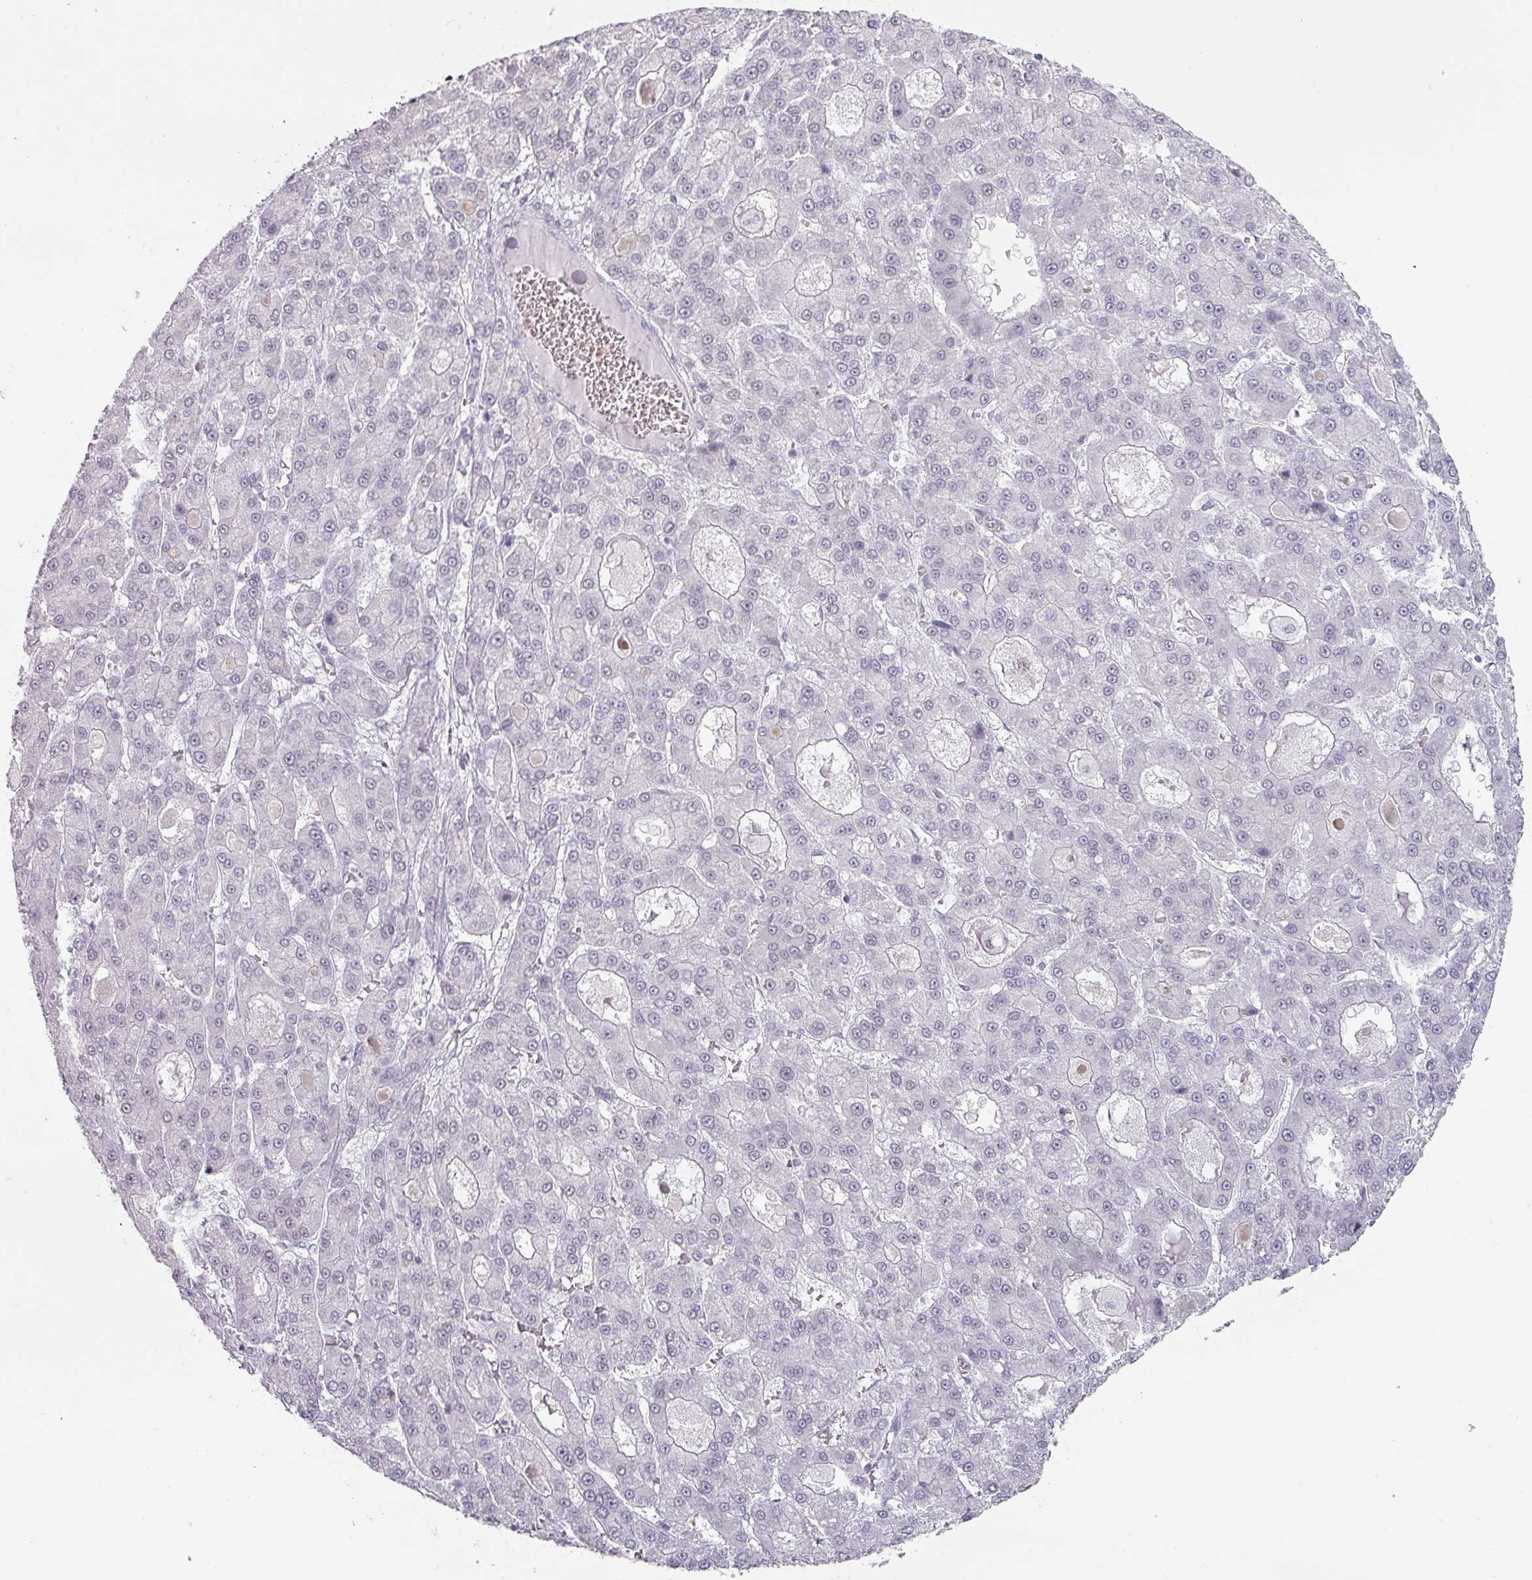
{"staining": {"intensity": "negative", "quantity": "none", "location": "none"}, "tissue": "liver cancer", "cell_type": "Tumor cells", "image_type": "cancer", "snomed": [{"axis": "morphology", "description": "Carcinoma, Hepatocellular, NOS"}, {"axis": "topography", "description": "Liver"}], "caption": "This is an immunohistochemistry (IHC) micrograph of human liver cancer (hepatocellular carcinoma). There is no staining in tumor cells.", "gene": "SPRR1A", "patient": {"sex": "male", "age": 70}}